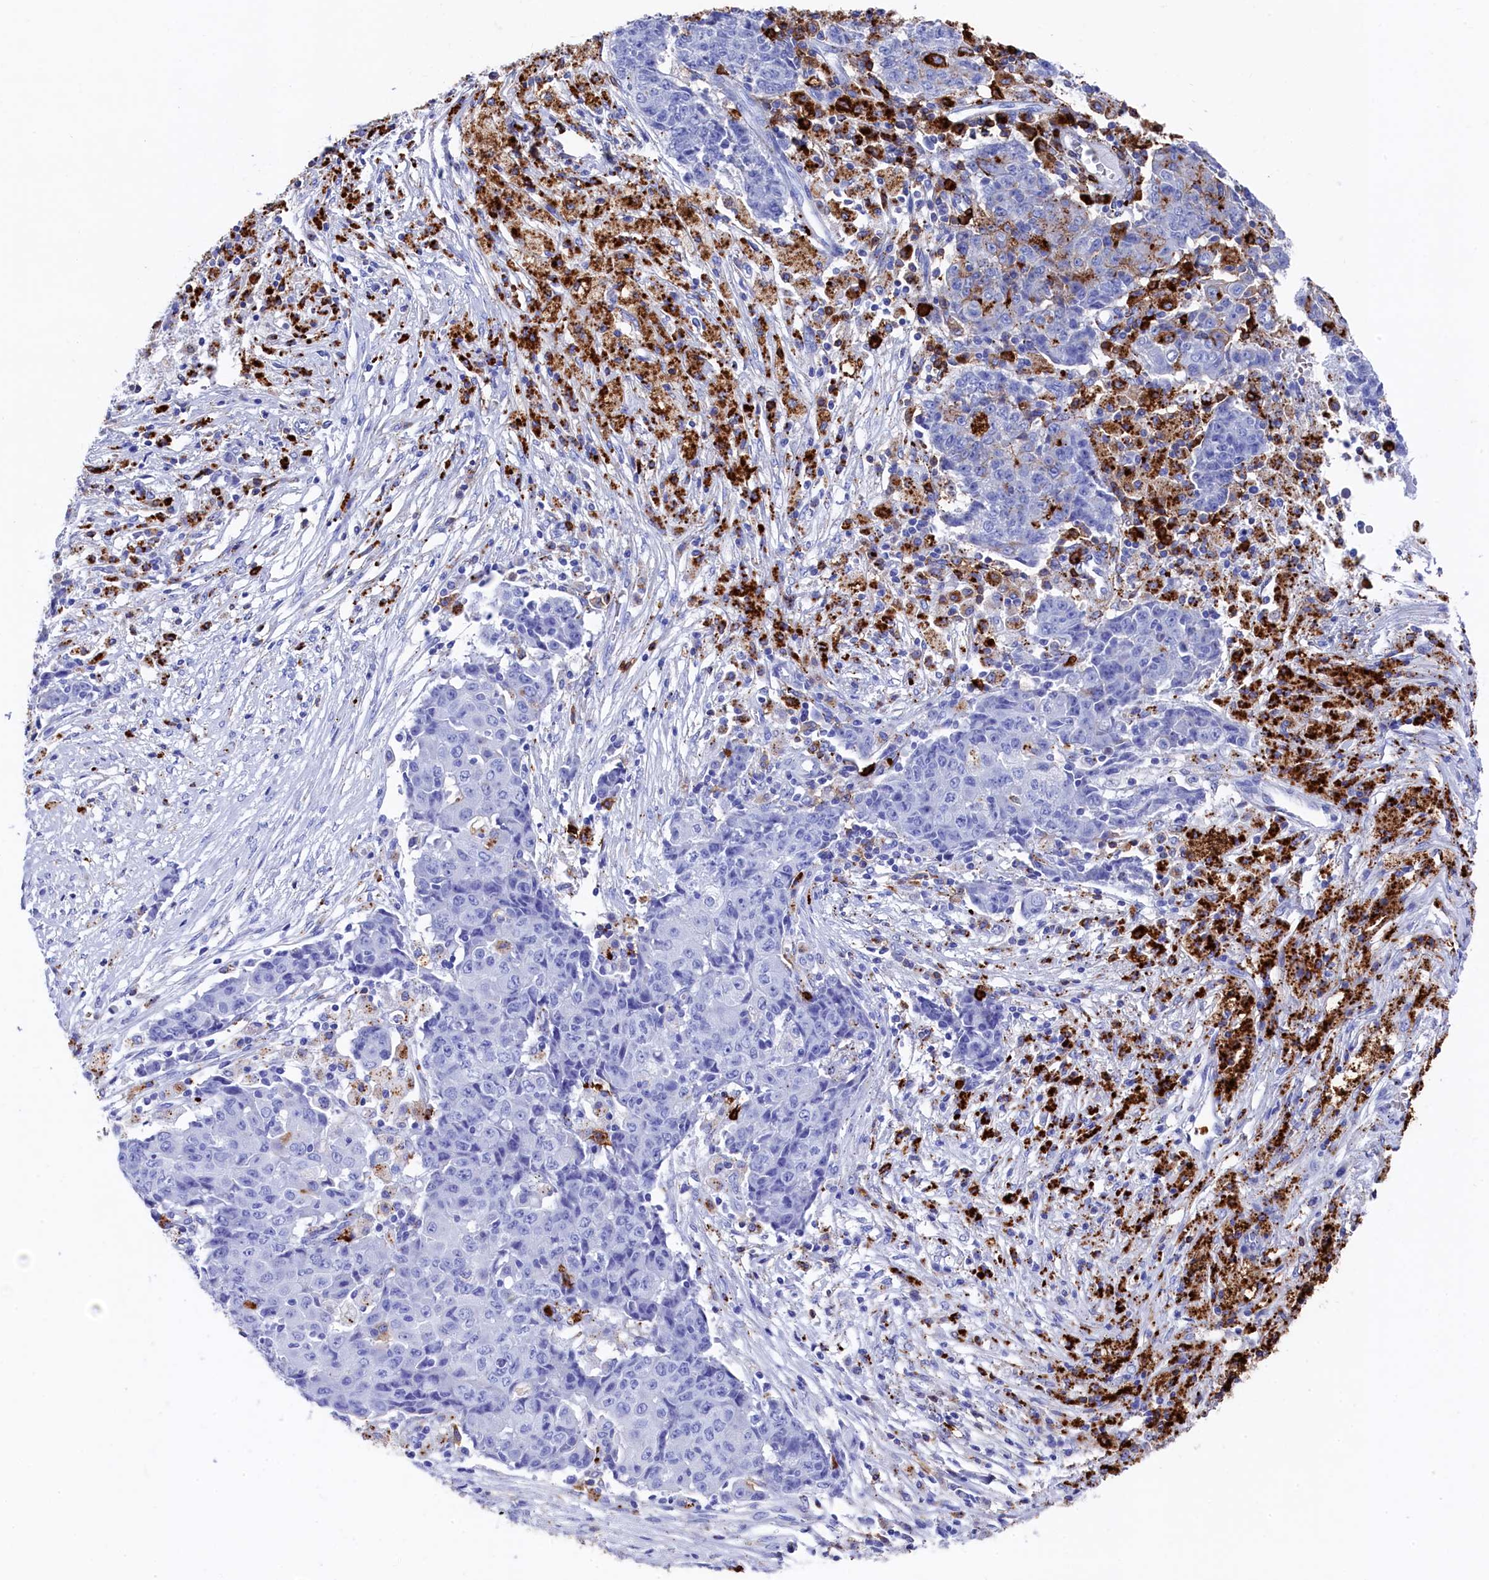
{"staining": {"intensity": "negative", "quantity": "none", "location": "none"}, "tissue": "ovarian cancer", "cell_type": "Tumor cells", "image_type": "cancer", "snomed": [{"axis": "morphology", "description": "Carcinoma, endometroid"}, {"axis": "topography", "description": "Ovary"}], "caption": "Immunohistochemistry (IHC) image of human ovarian cancer (endometroid carcinoma) stained for a protein (brown), which displays no positivity in tumor cells.", "gene": "PLAC8", "patient": {"sex": "female", "age": 42}}